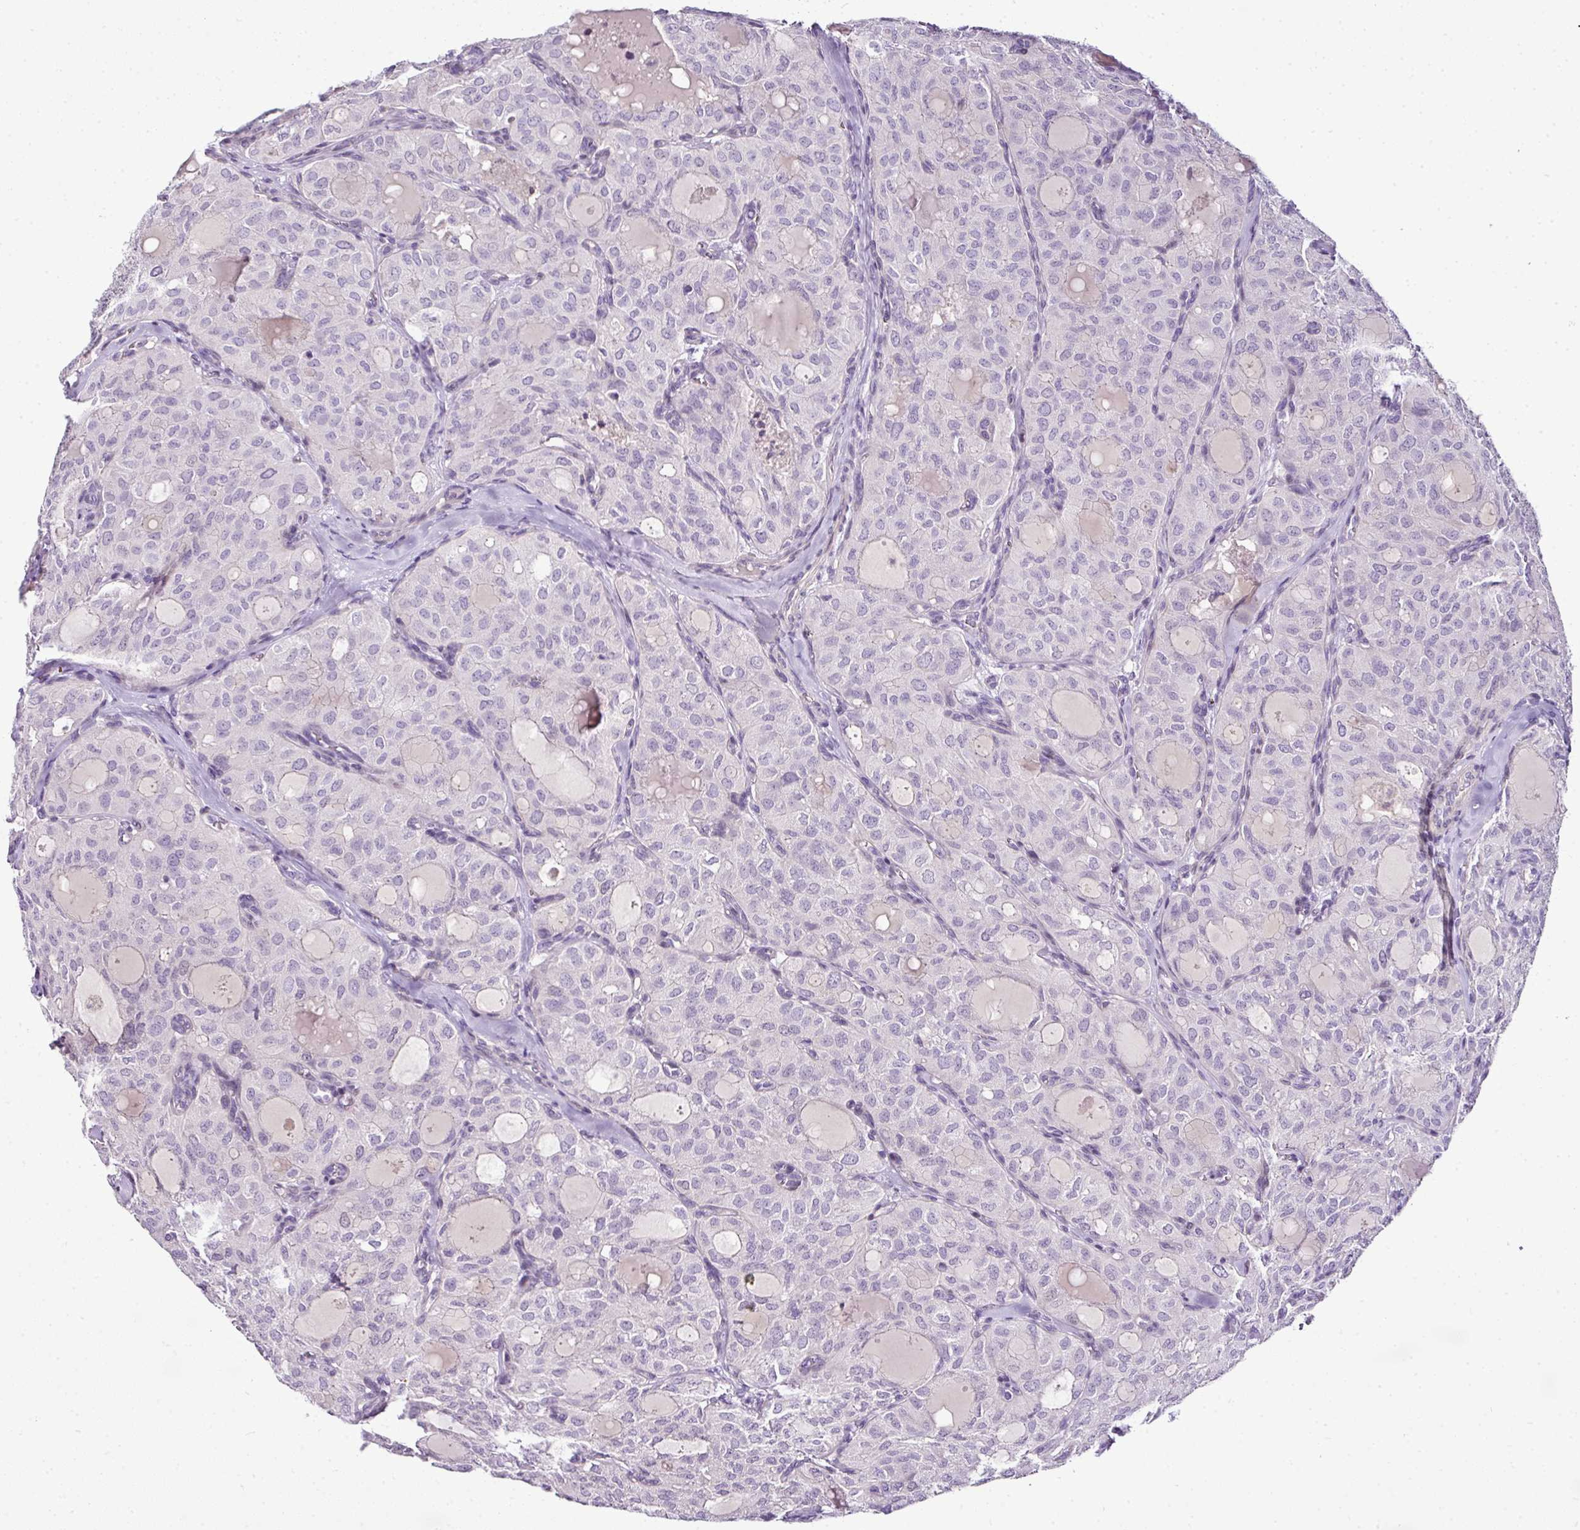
{"staining": {"intensity": "negative", "quantity": "none", "location": "none"}, "tissue": "thyroid cancer", "cell_type": "Tumor cells", "image_type": "cancer", "snomed": [{"axis": "morphology", "description": "Follicular adenoma carcinoma, NOS"}, {"axis": "topography", "description": "Thyroid gland"}], "caption": "Immunohistochemistry (IHC) of human thyroid cancer (follicular adenoma carcinoma) demonstrates no positivity in tumor cells.", "gene": "TEX30", "patient": {"sex": "male", "age": 75}}